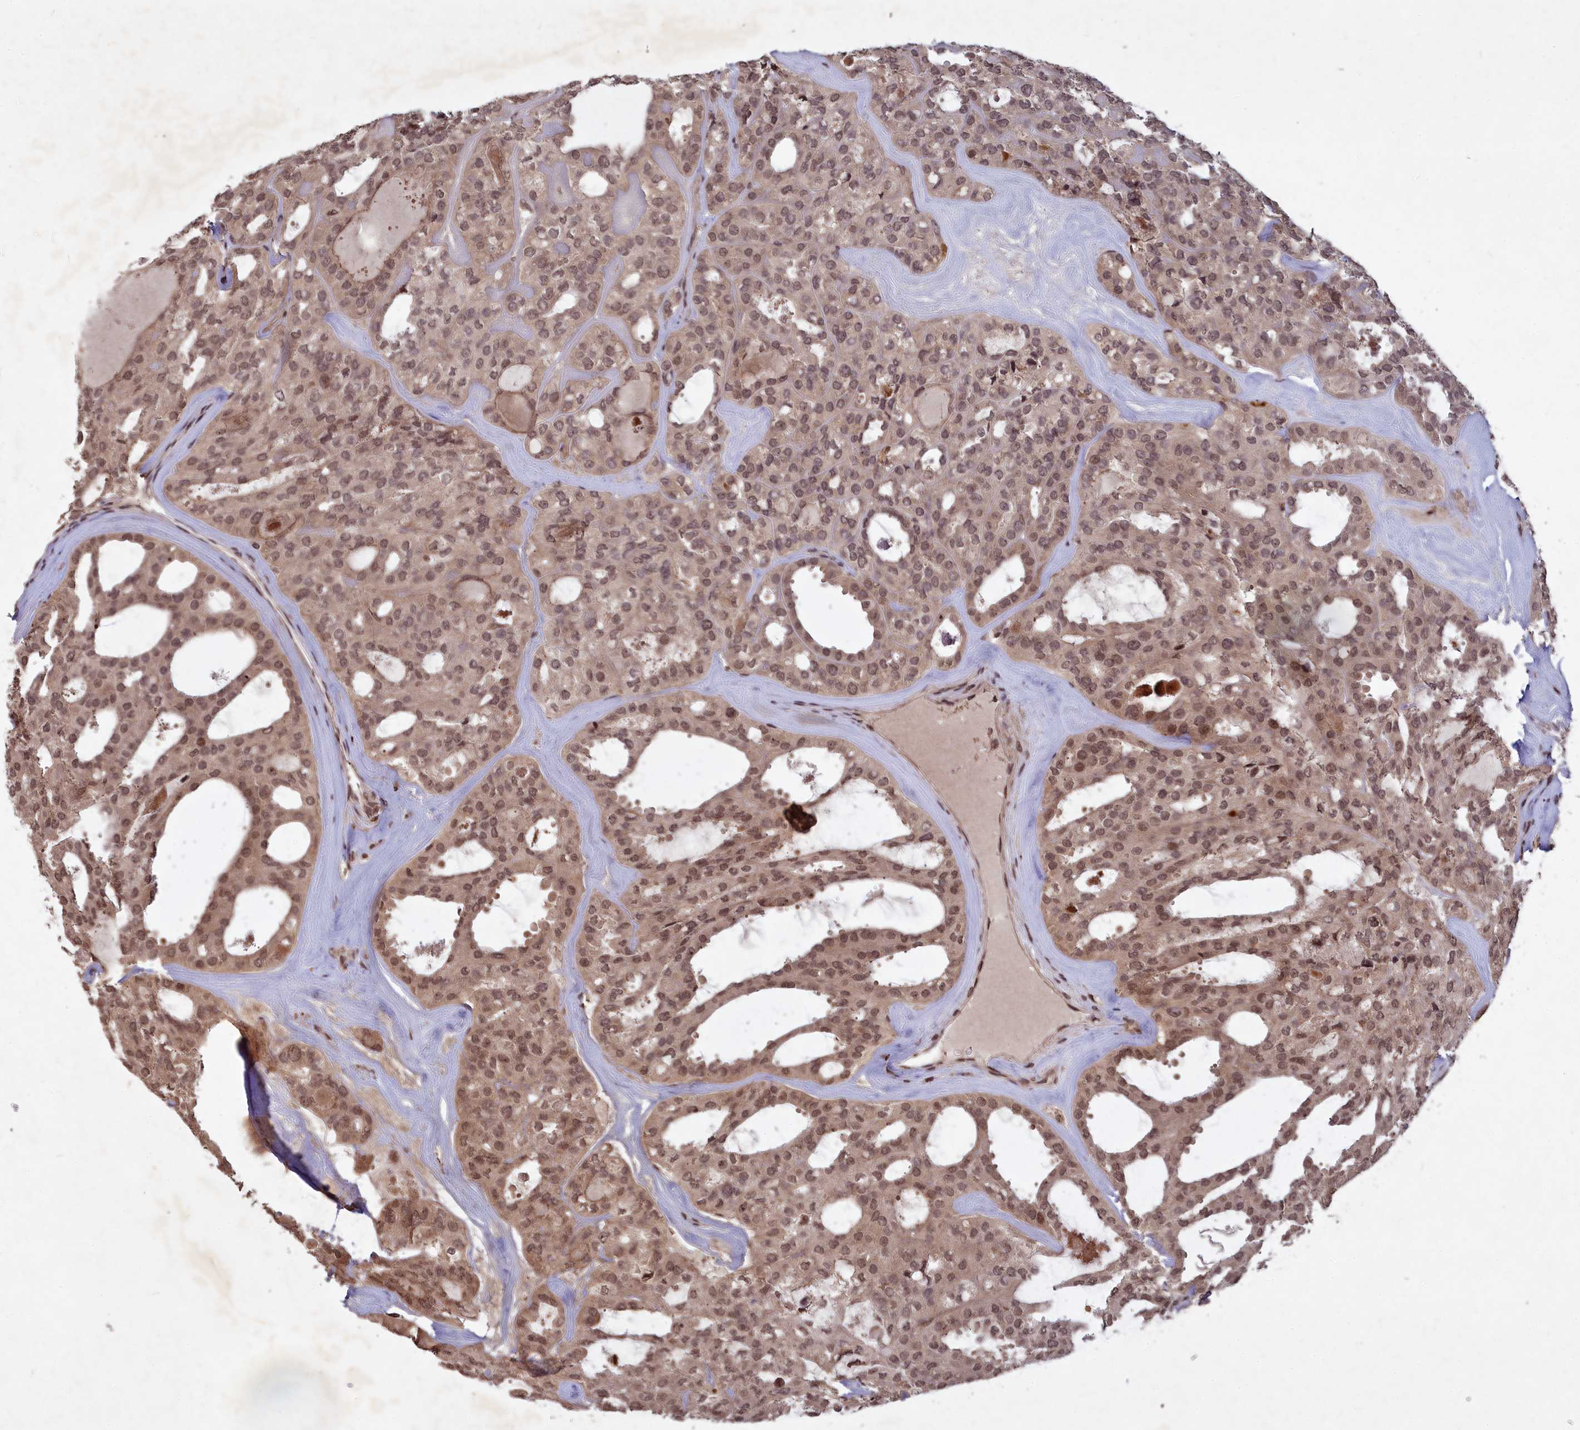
{"staining": {"intensity": "moderate", "quantity": ">75%", "location": "nuclear"}, "tissue": "thyroid cancer", "cell_type": "Tumor cells", "image_type": "cancer", "snomed": [{"axis": "morphology", "description": "Follicular adenoma carcinoma, NOS"}, {"axis": "topography", "description": "Thyroid gland"}], "caption": "A photomicrograph of thyroid cancer stained for a protein displays moderate nuclear brown staining in tumor cells.", "gene": "SRMS", "patient": {"sex": "male", "age": 75}}